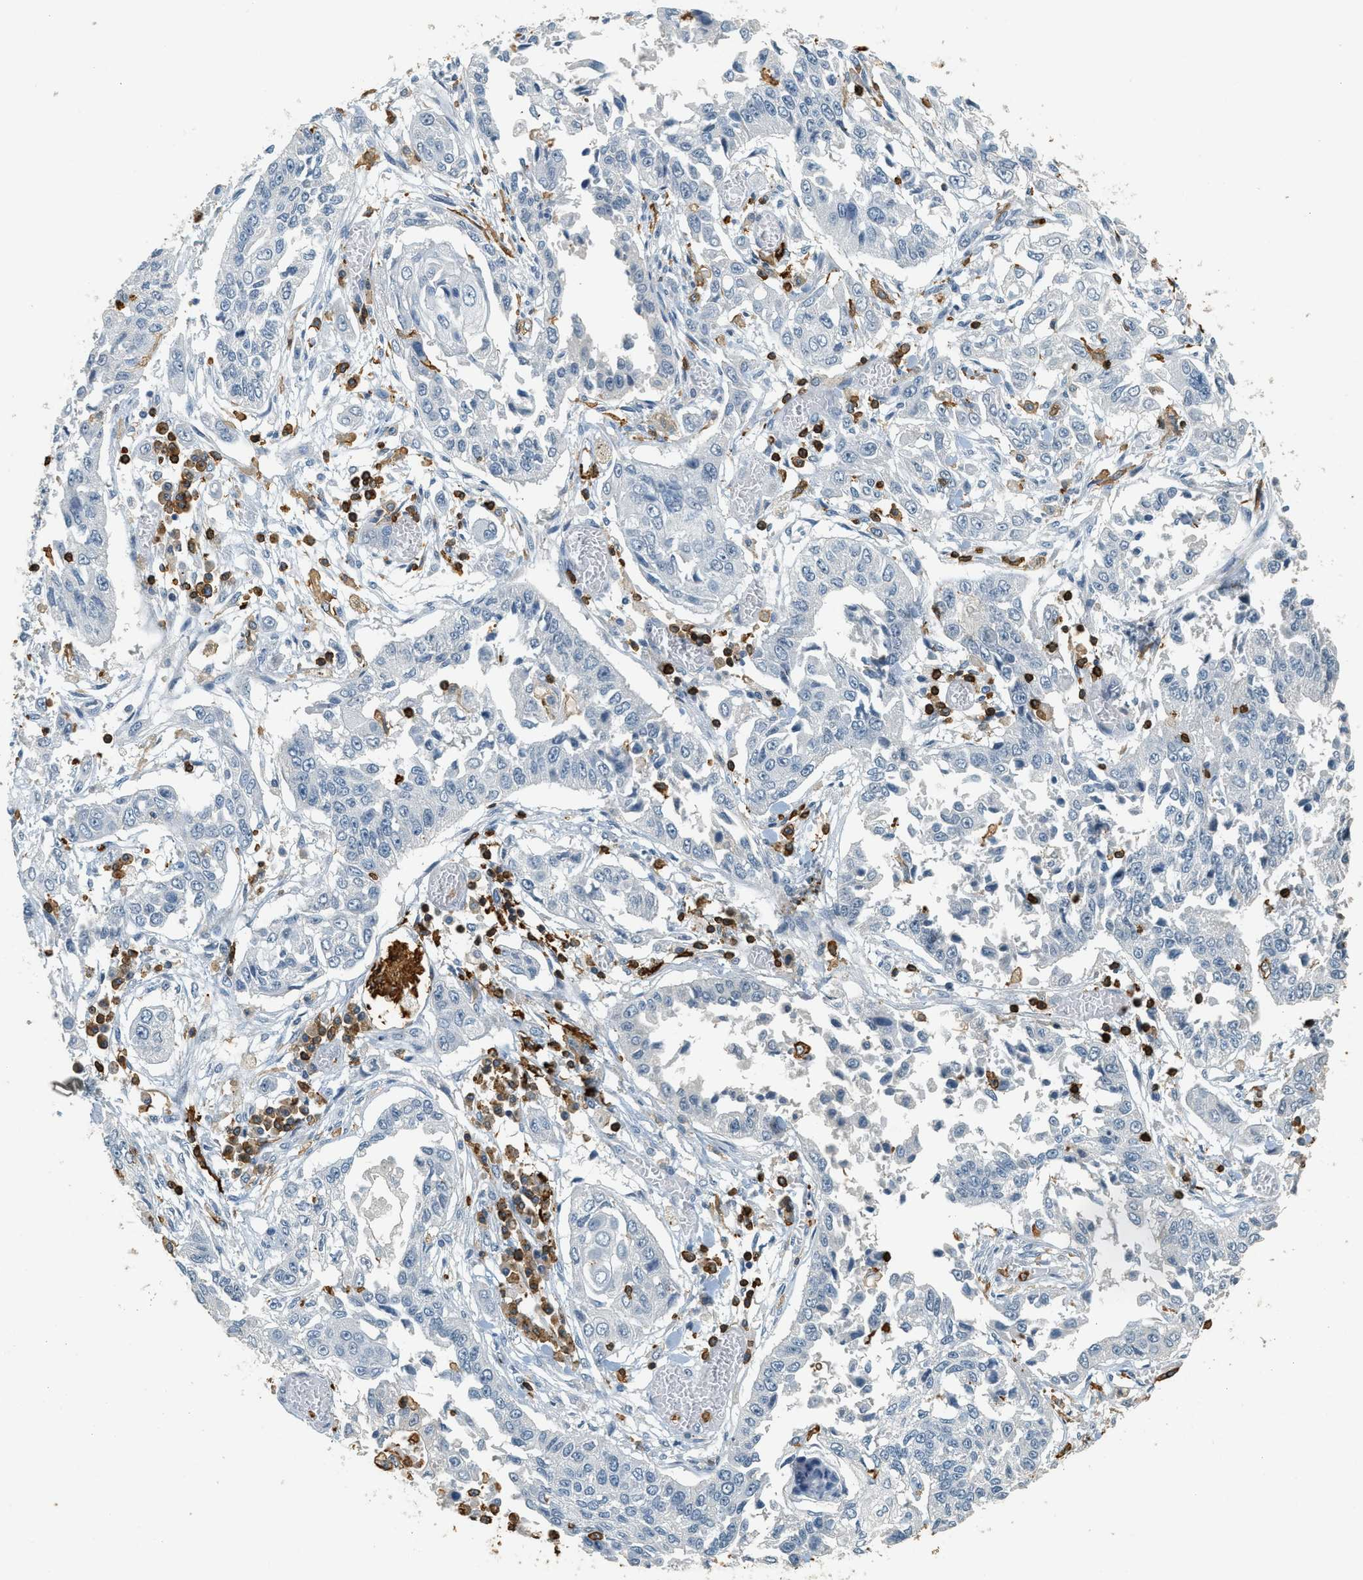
{"staining": {"intensity": "negative", "quantity": "none", "location": "none"}, "tissue": "lung cancer", "cell_type": "Tumor cells", "image_type": "cancer", "snomed": [{"axis": "morphology", "description": "Squamous cell carcinoma, NOS"}, {"axis": "topography", "description": "Lung"}], "caption": "Tumor cells are negative for protein expression in human lung squamous cell carcinoma. (DAB immunohistochemistry (IHC), high magnification).", "gene": "LSP1", "patient": {"sex": "male", "age": 71}}